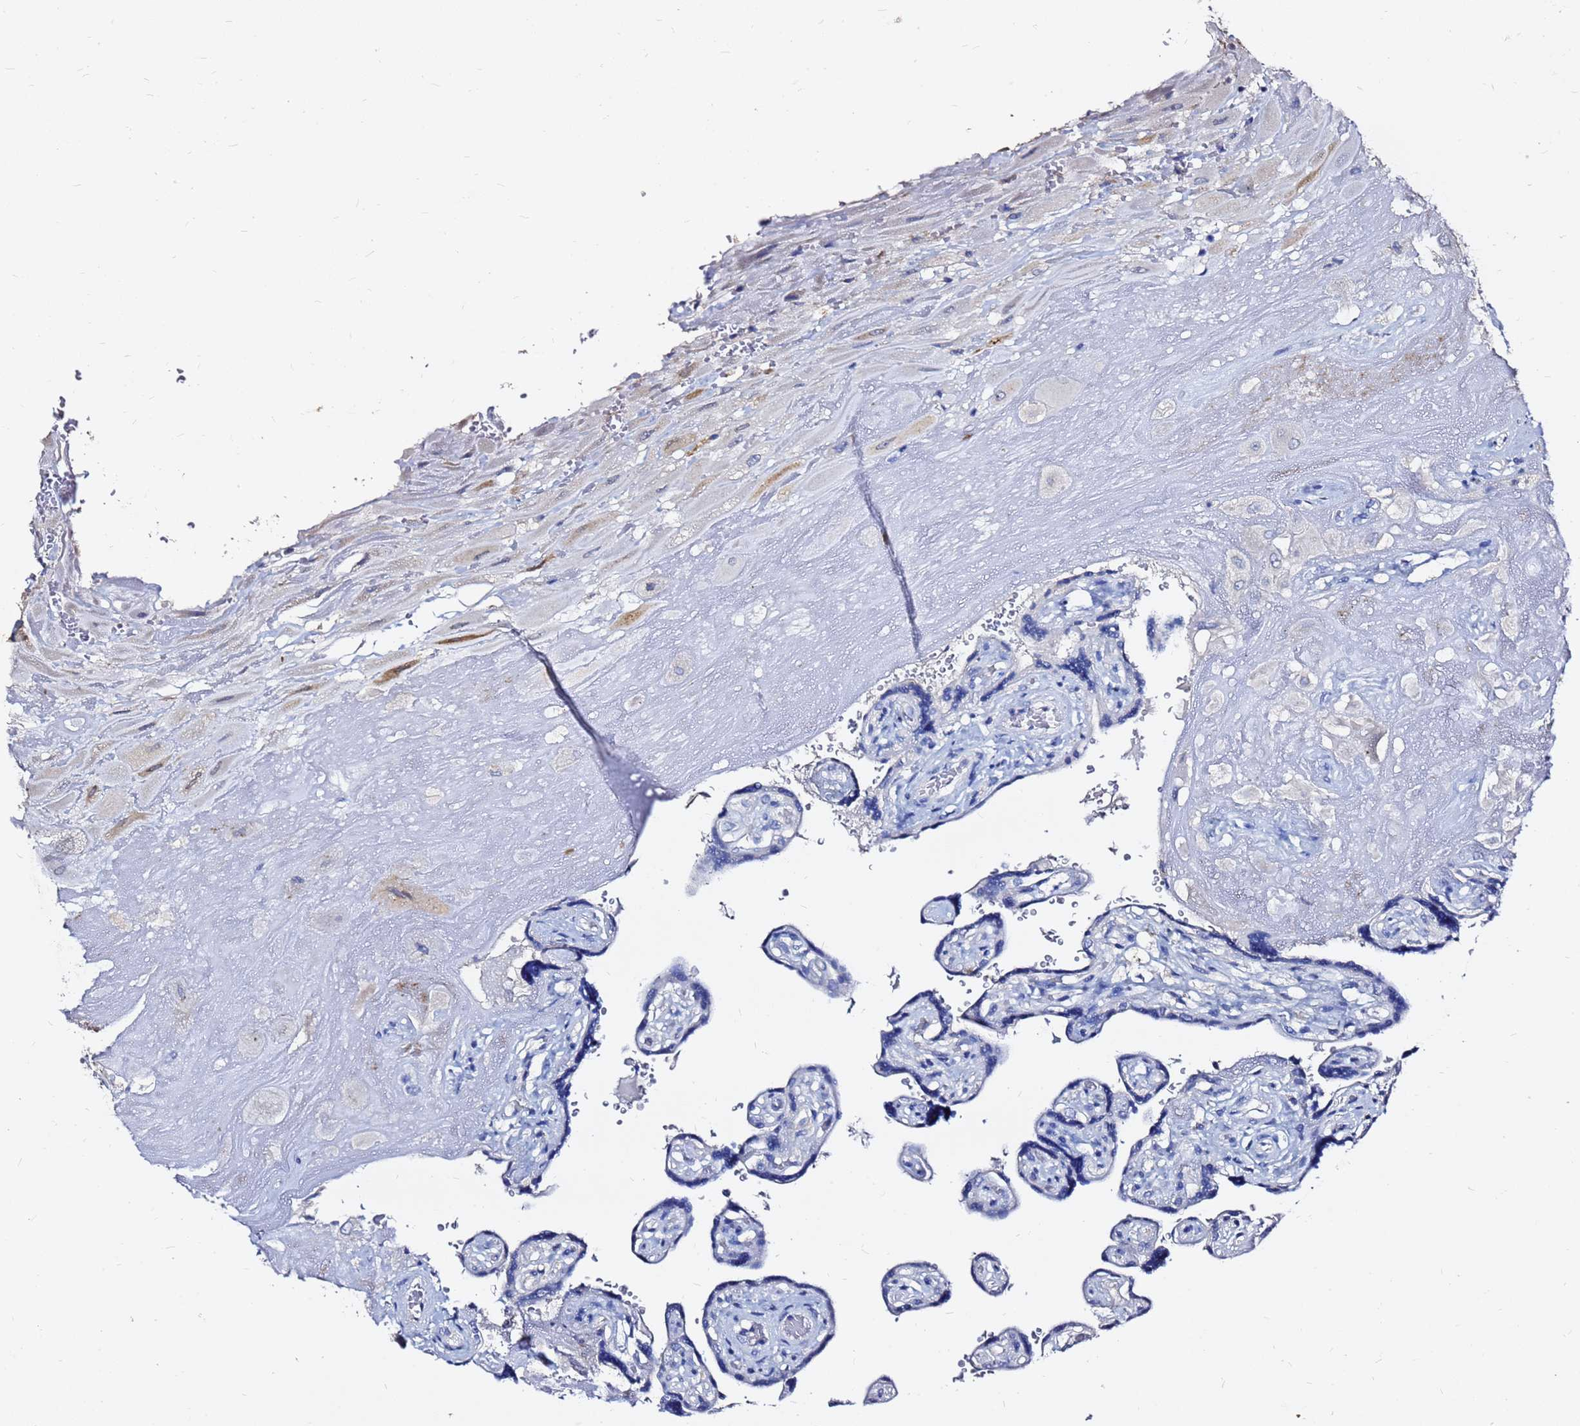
{"staining": {"intensity": "weak", "quantity": "<25%", "location": "cytoplasmic/membranous"}, "tissue": "placenta", "cell_type": "Decidual cells", "image_type": "normal", "snomed": [{"axis": "morphology", "description": "Normal tissue, NOS"}, {"axis": "topography", "description": "Placenta"}], "caption": "Placenta stained for a protein using IHC shows no expression decidual cells.", "gene": "FAM183A", "patient": {"sex": "female", "age": 32}}